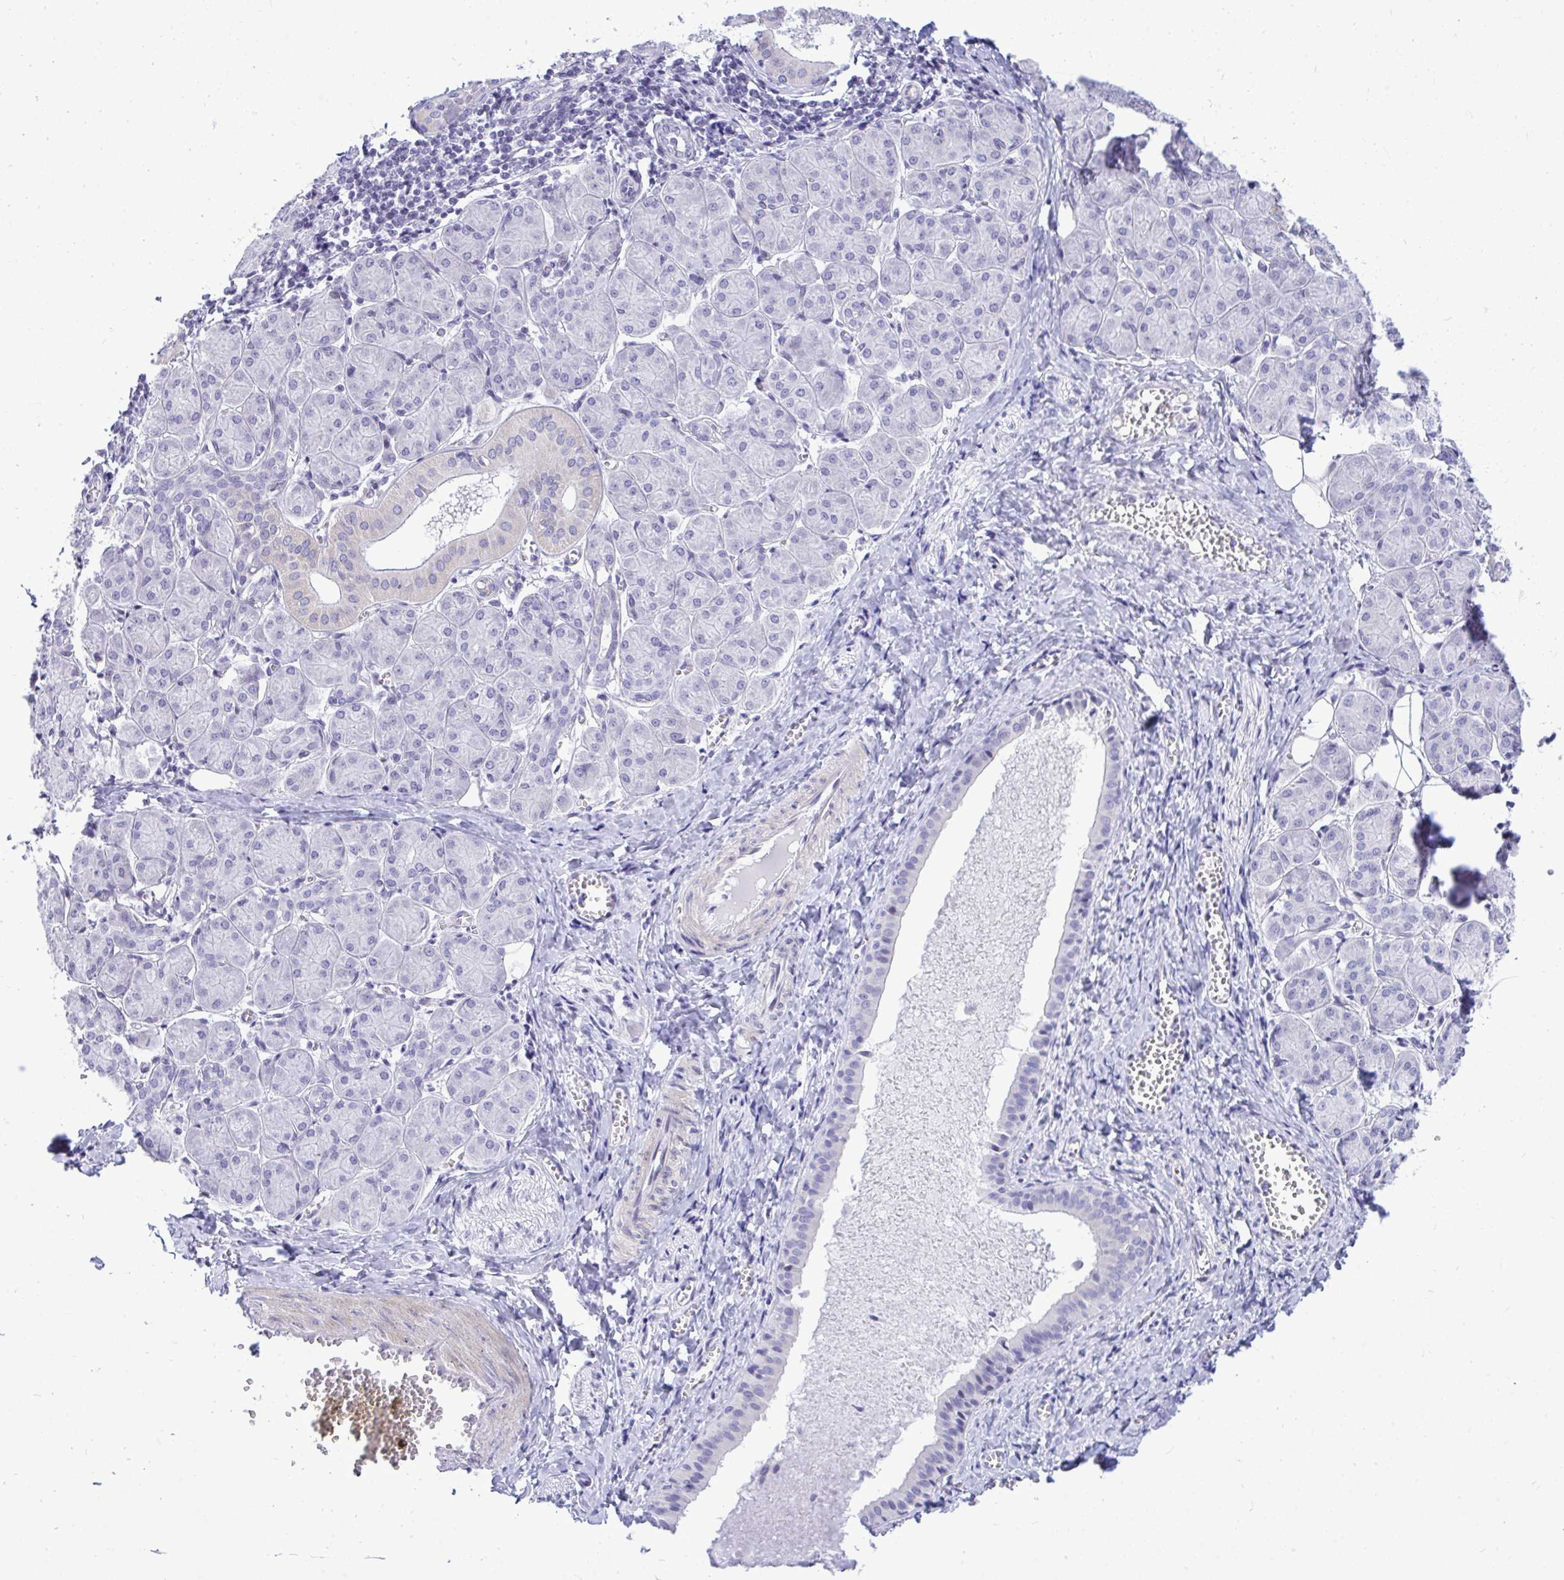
{"staining": {"intensity": "negative", "quantity": "none", "location": "none"}, "tissue": "salivary gland", "cell_type": "Glandular cells", "image_type": "normal", "snomed": [{"axis": "morphology", "description": "Normal tissue, NOS"}, {"axis": "morphology", "description": "Inflammation, NOS"}, {"axis": "topography", "description": "Lymph node"}, {"axis": "topography", "description": "Salivary gland"}], "caption": "Human salivary gland stained for a protein using immunohistochemistry shows no expression in glandular cells.", "gene": "GABRA1", "patient": {"sex": "male", "age": 3}}